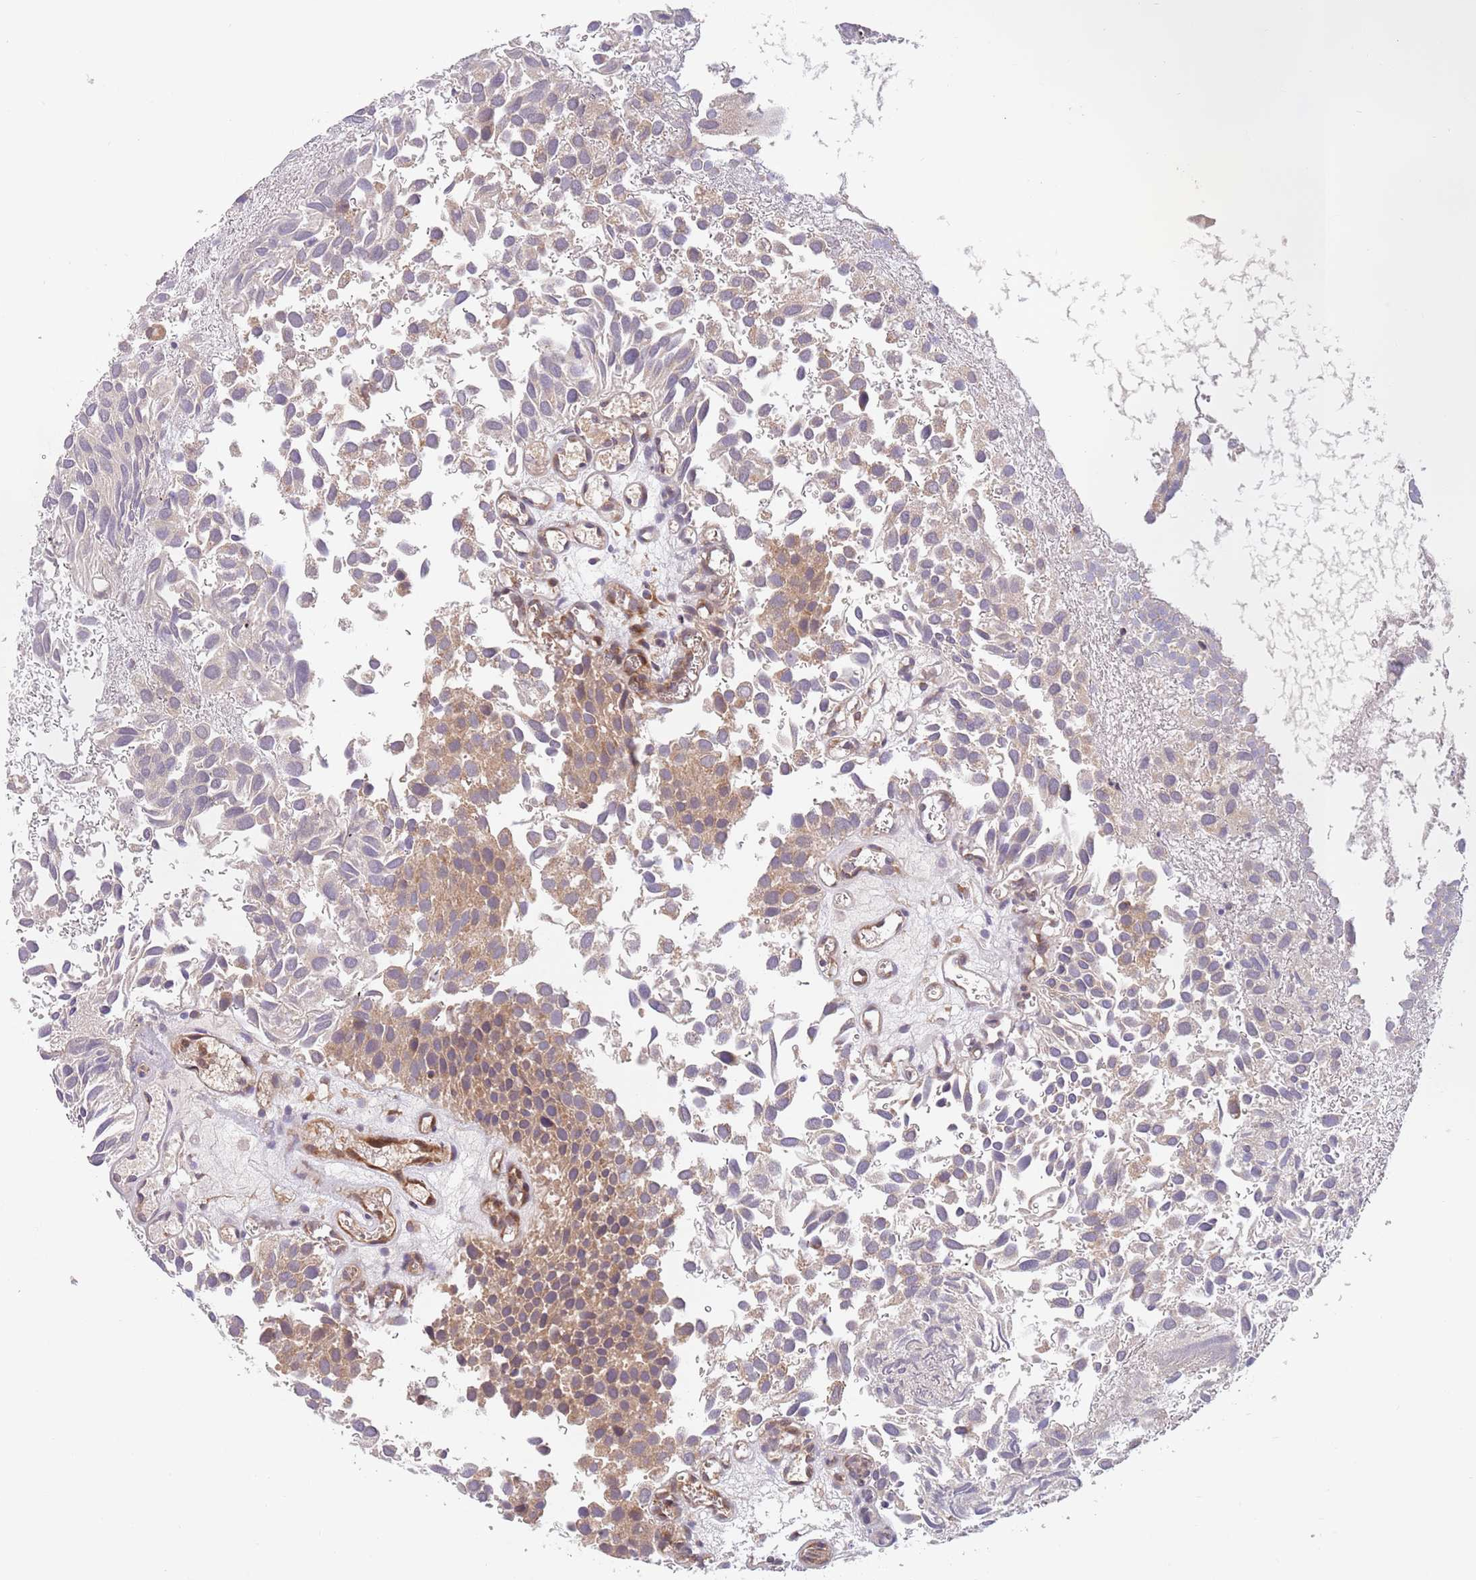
{"staining": {"intensity": "moderate", "quantity": "25%-75%", "location": "cytoplasmic/membranous"}, "tissue": "urothelial cancer", "cell_type": "Tumor cells", "image_type": "cancer", "snomed": [{"axis": "morphology", "description": "Urothelial carcinoma, Low grade"}, {"axis": "topography", "description": "Urinary bladder"}], "caption": "Protein analysis of urothelial carcinoma (low-grade) tissue demonstrates moderate cytoplasmic/membranous expression in approximately 25%-75% of tumor cells.", "gene": "GUK1", "patient": {"sex": "male", "age": 88}}